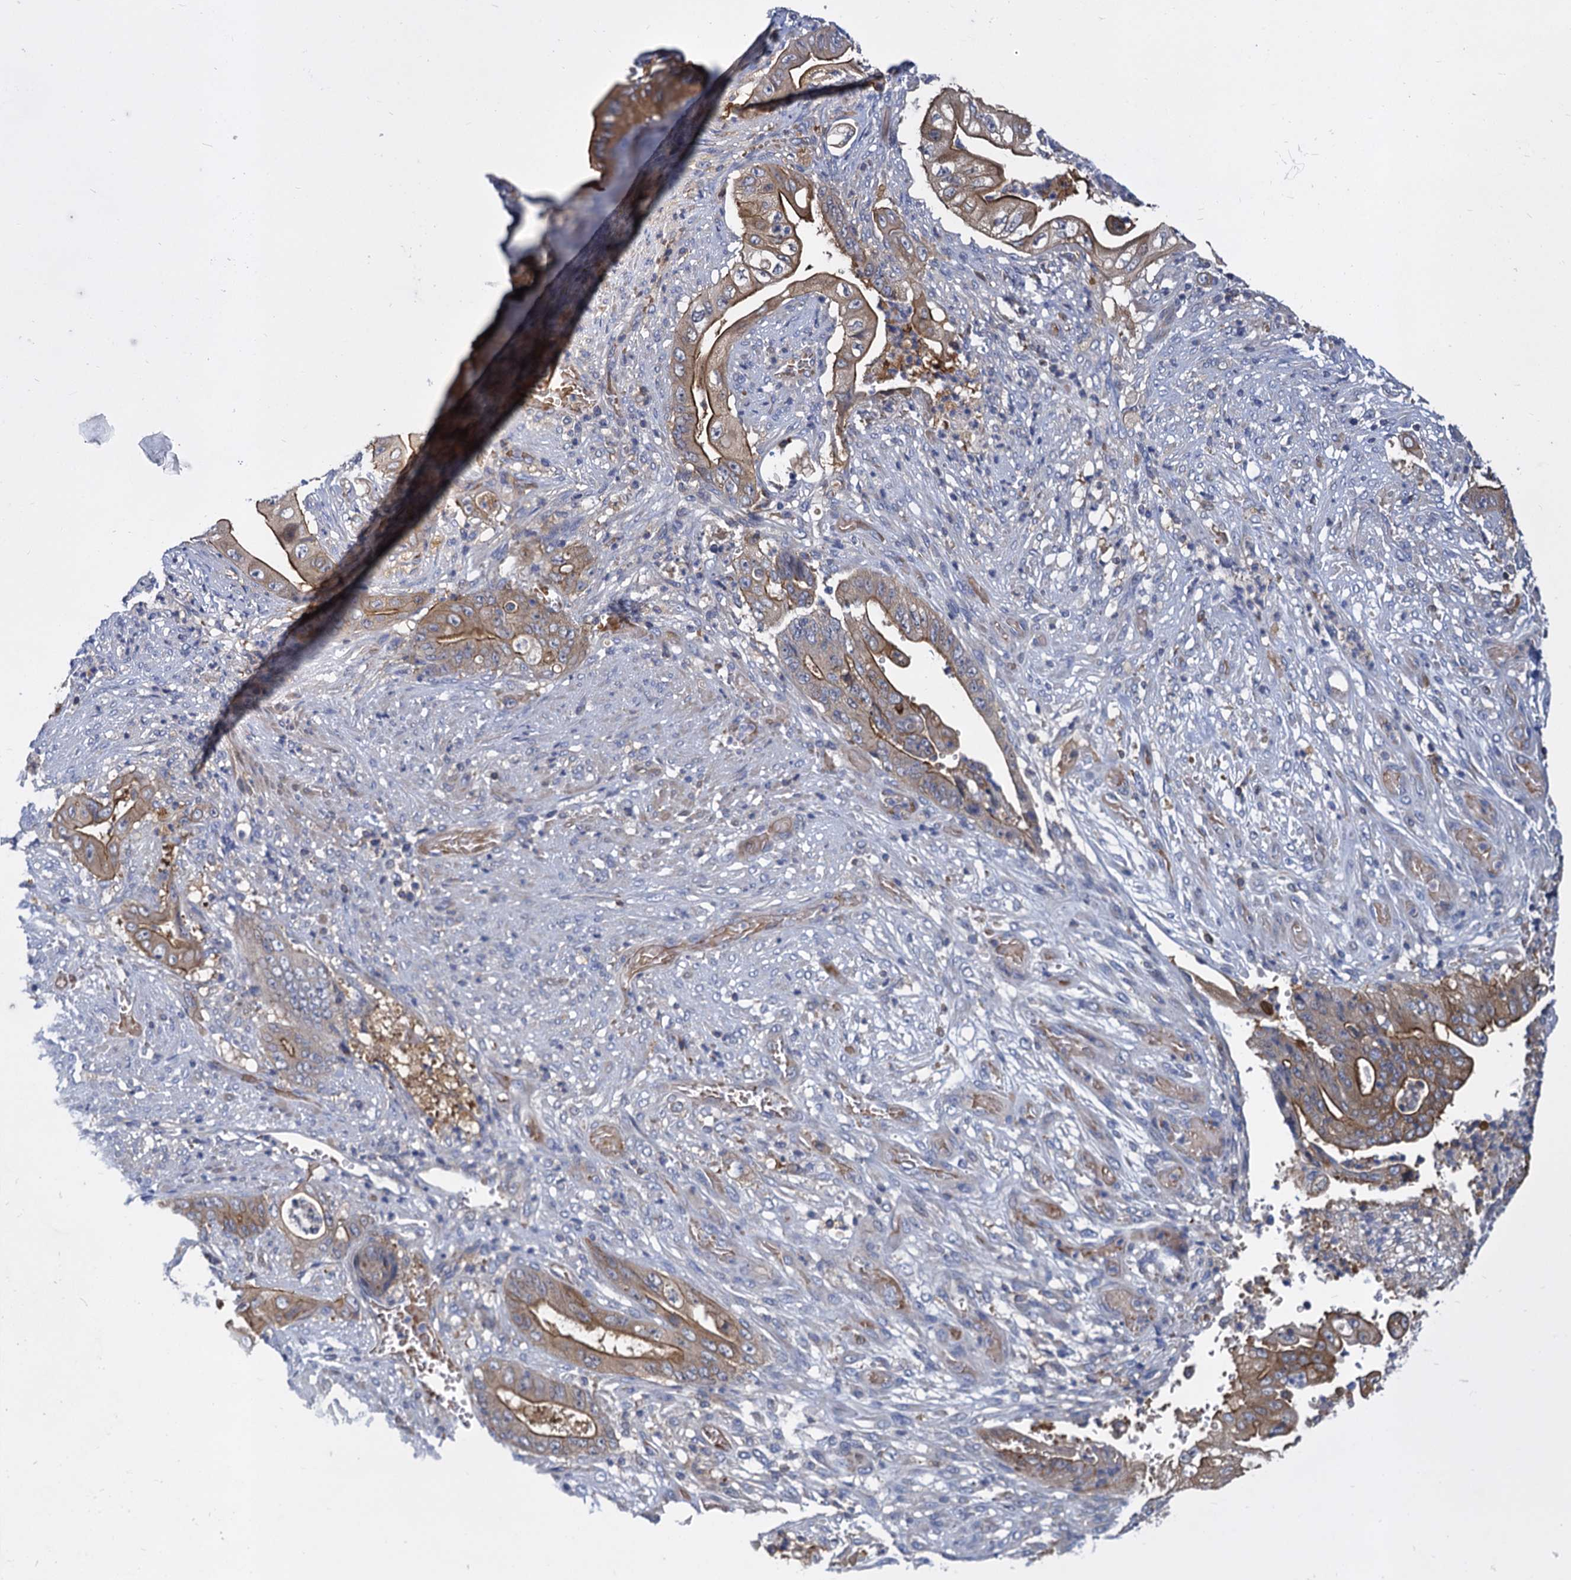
{"staining": {"intensity": "moderate", "quantity": ">75%", "location": "cytoplasmic/membranous"}, "tissue": "stomach cancer", "cell_type": "Tumor cells", "image_type": "cancer", "snomed": [{"axis": "morphology", "description": "Adenocarcinoma, NOS"}, {"axis": "topography", "description": "Stomach"}], "caption": "Immunohistochemical staining of stomach adenocarcinoma exhibits medium levels of moderate cytoplasmic/membranous staining in about >75% of tumor cells.", "gene": "GCLC", "patient": {"sex": "female", "age": 73}}